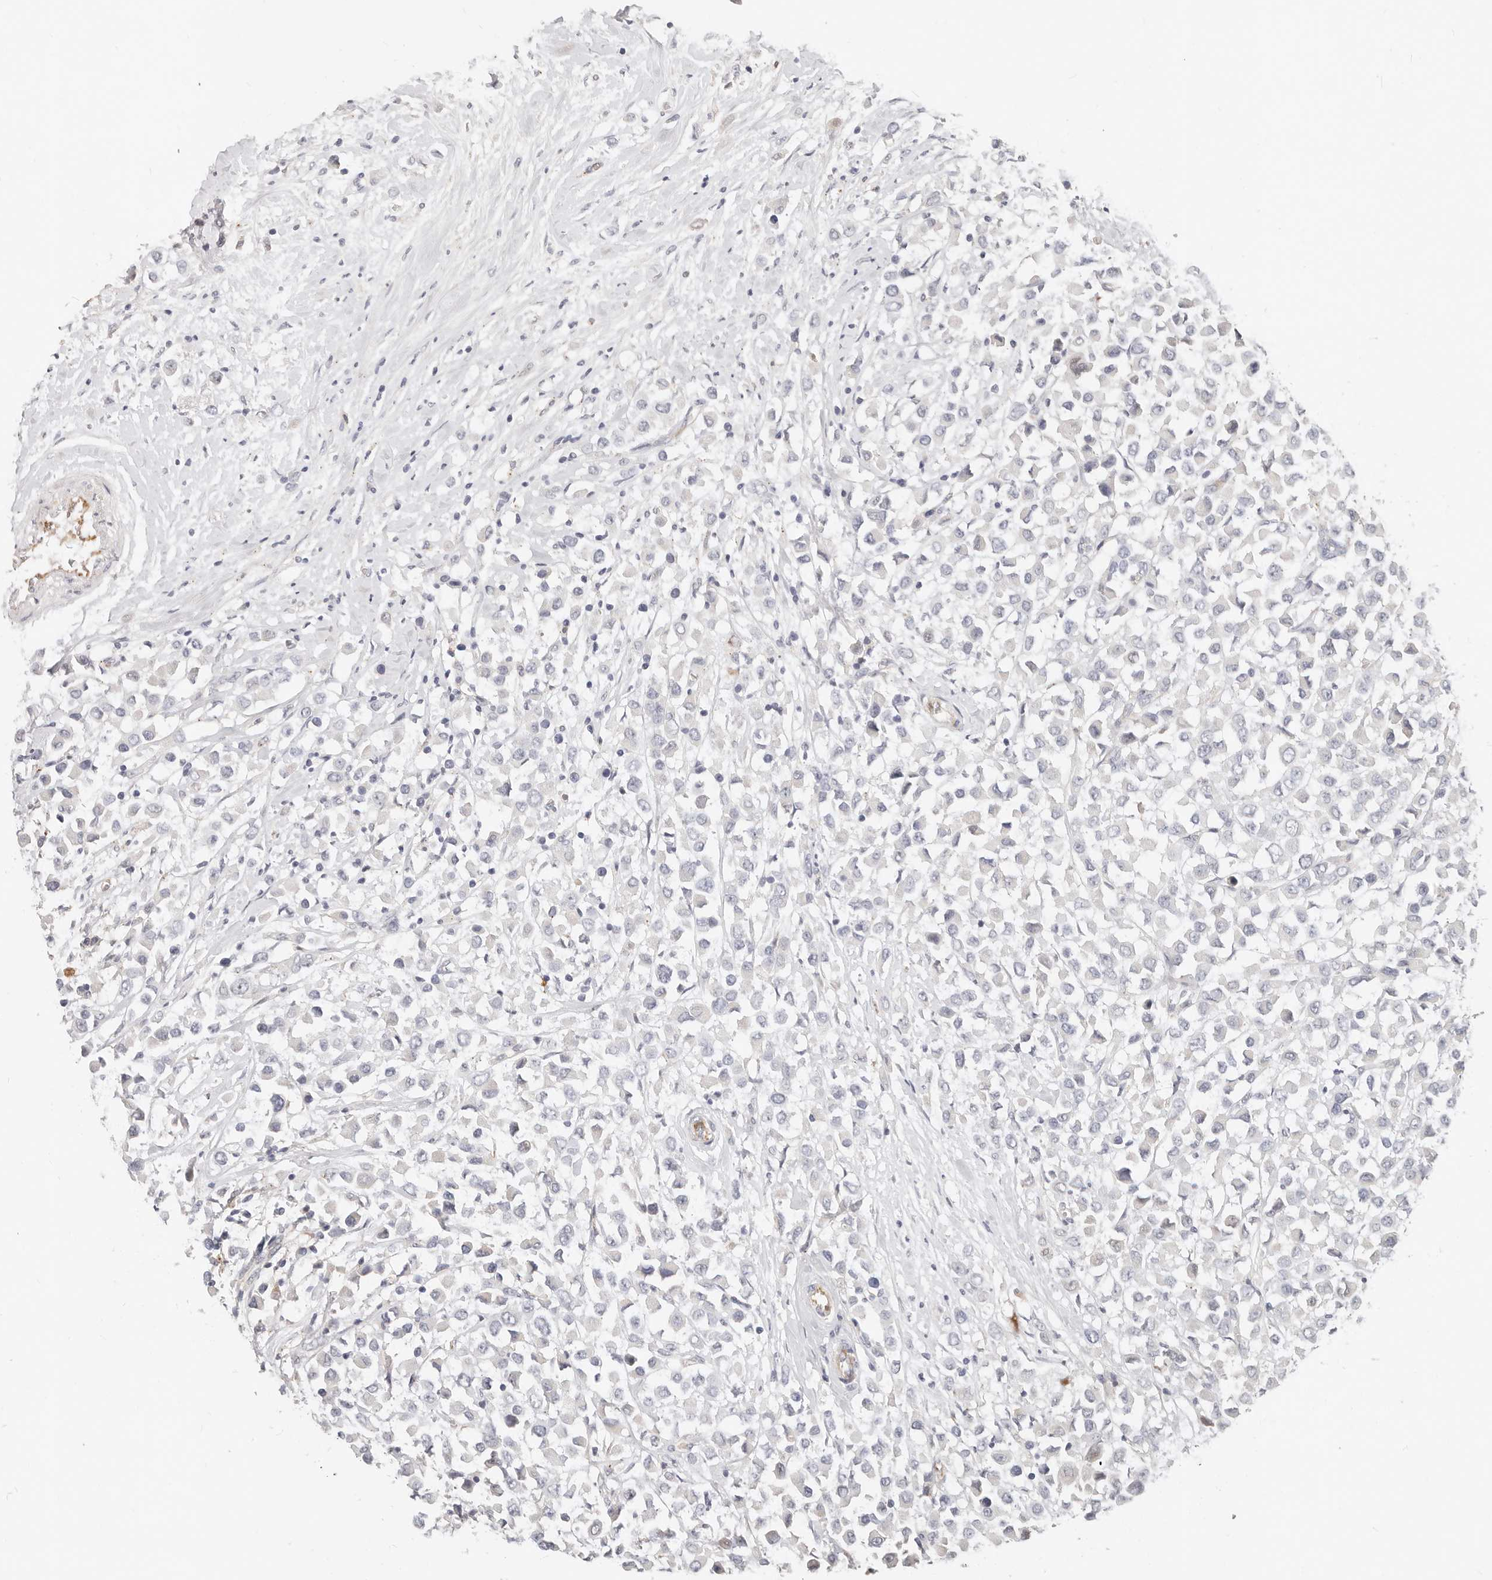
{"staining": {"intensity": "negative", "quantity": "none", "location": "none"}, "tissue": "breast cancer", "cell_type": "Tumor cells", "image_type": "cancer", "snomed": [{"axis": "morphology", "description": "Duct carcinoma"}, {"axis": "topography", "description": "Breast"}], "caption": "Tumor cells show no significant protein expression in breast cancer.", "gene": "ZRANB1", "patient": {"sex": "female", "age": 61}}